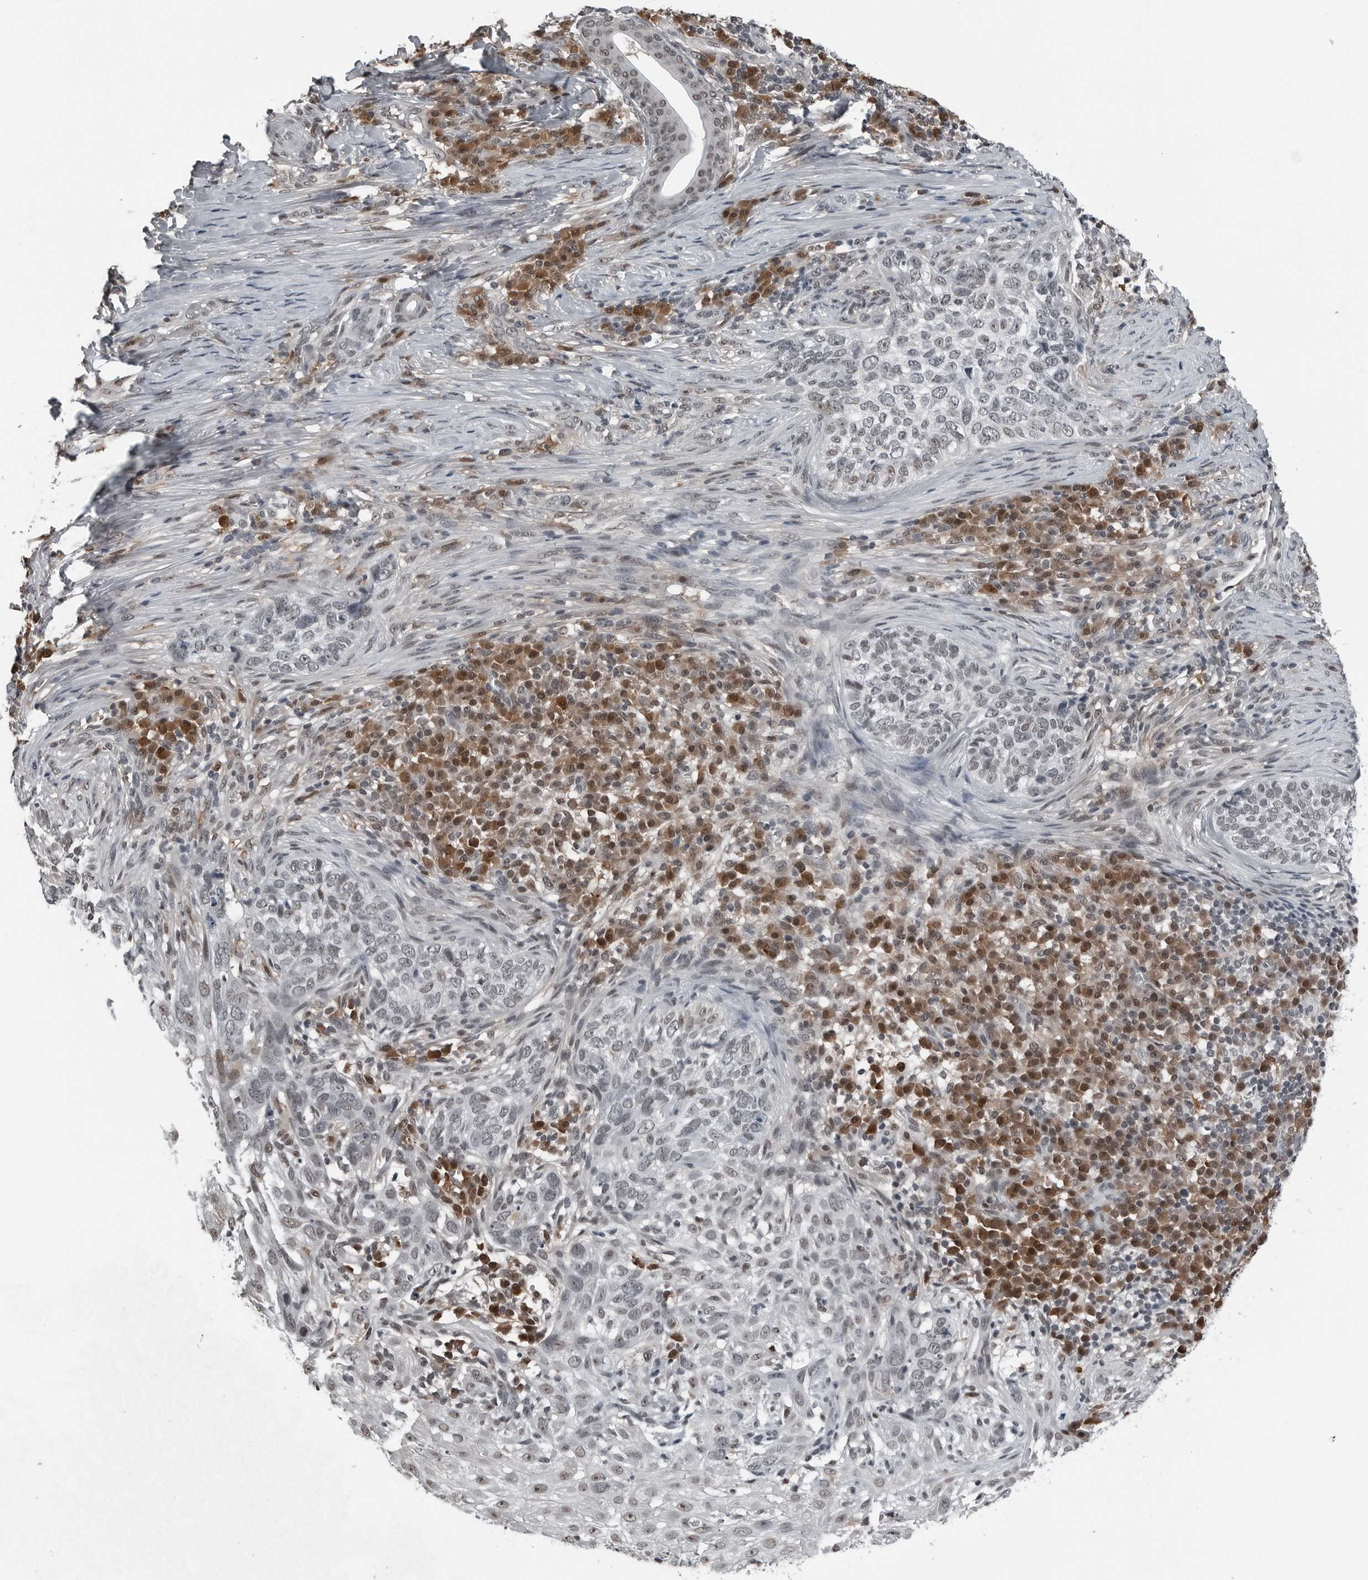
{"staining": {"intensity": "weak", "quantity": "<25%", "location": "nuclear"}, "tissue": "skin cancer", "cell_type": "Tumor cells", "image_type": "cancer", "snomed": [{"axis": "morphology", "description": "Basal cell carcinoma"}, {"axis": "topography", "description": "Skin"}], "caption": "A high-resolution micrograph shows immunohistochemistry (IHC) staining of basal cell carcinoma (skin), which reveals no significant positivity in tumor cells.", "gene": "AKR1A1", "patient": {"sex": "female", "age": 64}}